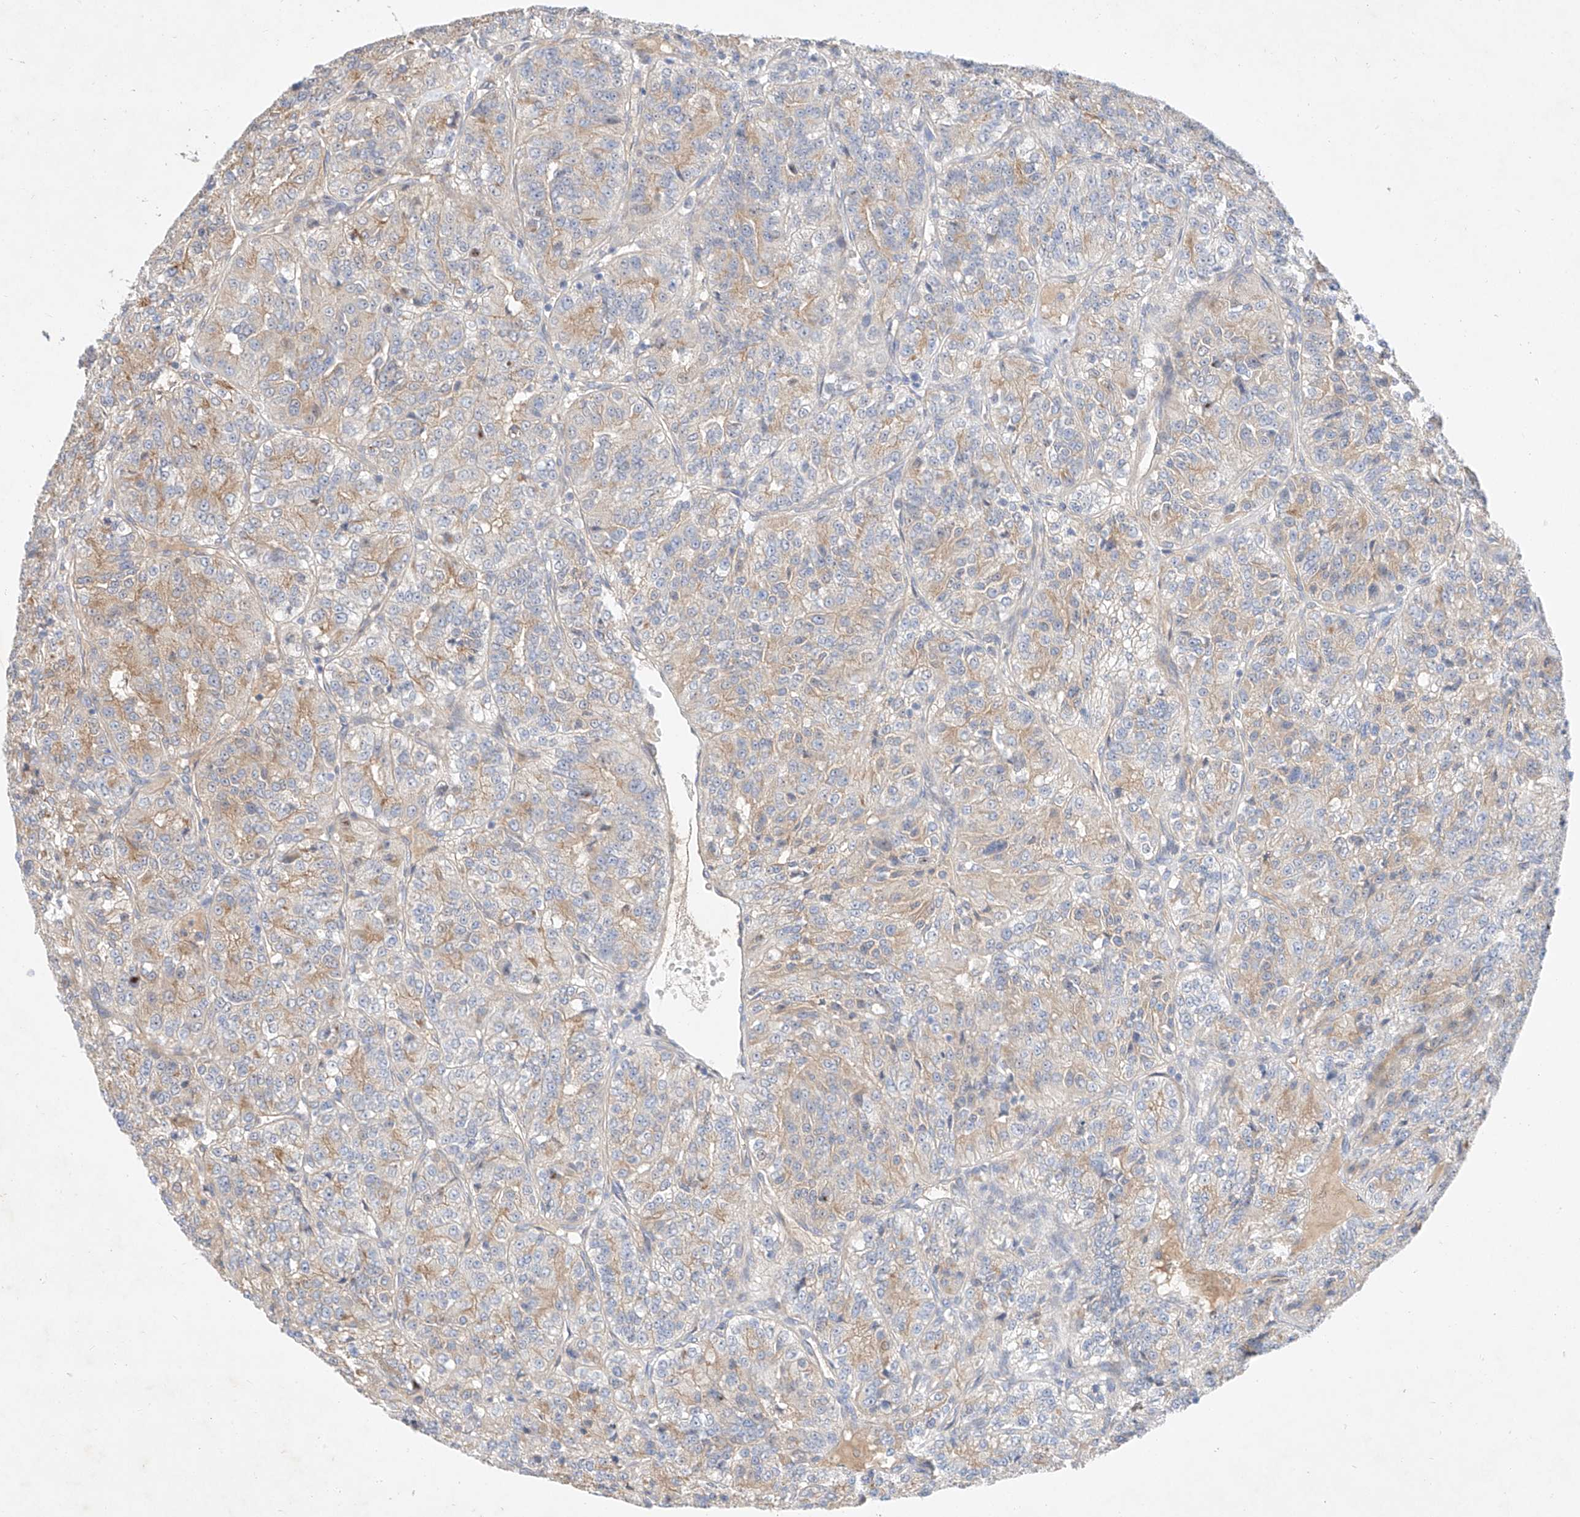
{"staining": {"intensity": "weak", "quantity": "25%-75%", "location": "cytoplasmic/membranous"}, "tissue": "renal cancer", "cell_type": "Tumor cells", "image_type": "cancer", "snomed": [{"axis": "morphology", "description": "Adenocarcinoma, NOS"}, {"axis": "topography", "description": "Kidney"}], "caption": "Weak cytoplasmic/membranous staining for a protein is present in about 25%-75% of tumor cells of renal adenocarcinoma using immunohistochemistry.", "gene": "IL22RA2", "patient": {"sex": "female", "age": 63}}